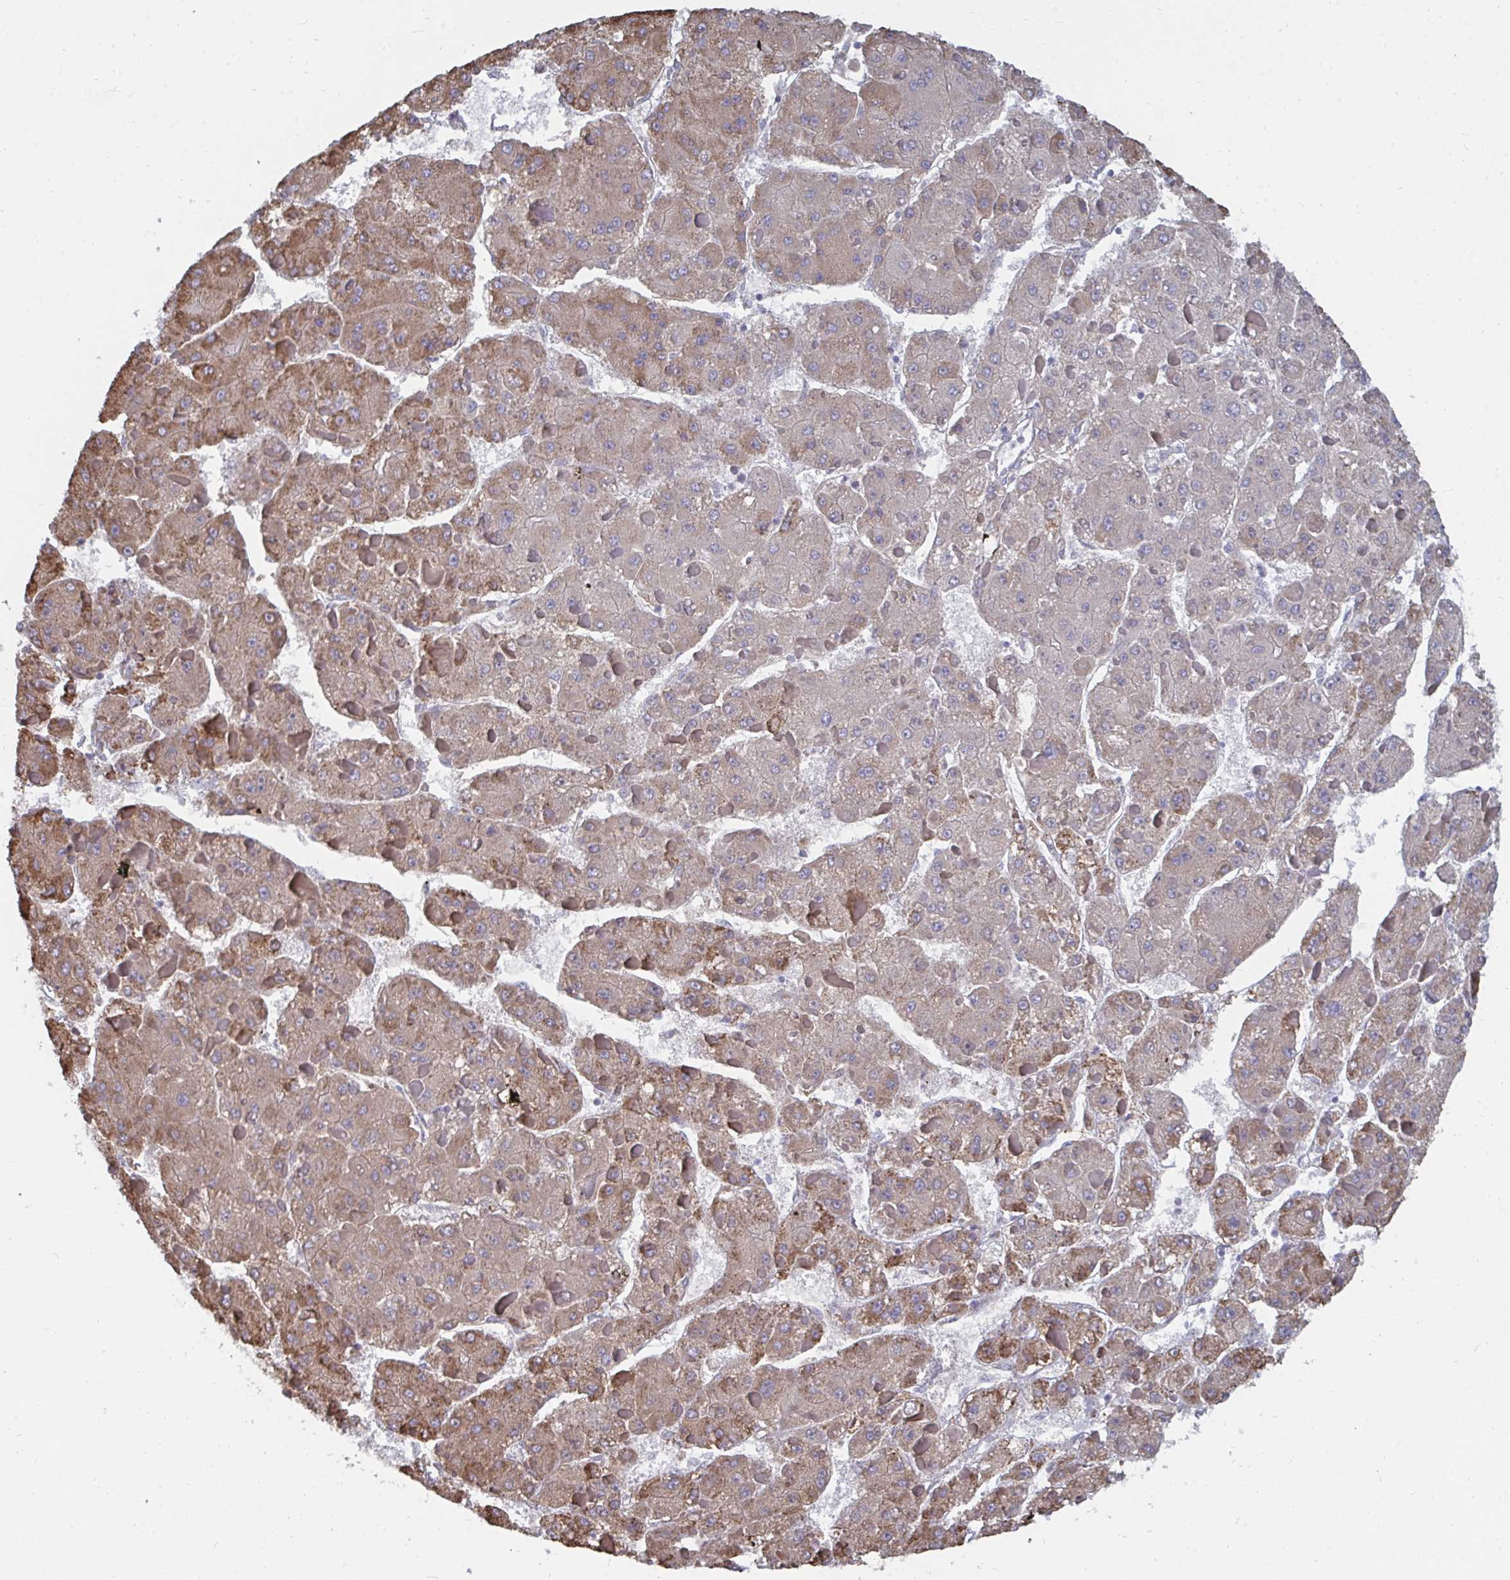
{"staining": {"intensity": "moderate", "quantity": ">75%", "location": "cytoplasmic/membranous"}, "tissue": "liver cancer", "cell_type": "Tumor cells", "image_type": "cancer", "snomed": [{"axis": "morphology", "description": "Carcinoma, Hepatocellular, NOS"}, {"axis": "topography", "description": "Liver"}], "caption": "This is an image of immunohistochemistry (IHC) staining of liver cancer, which shows moderate staining in the cytoplasmic/membranous of tumor cells.", "gene": "ELAVL1", "patient": {"sex": "female", "age": 73}}